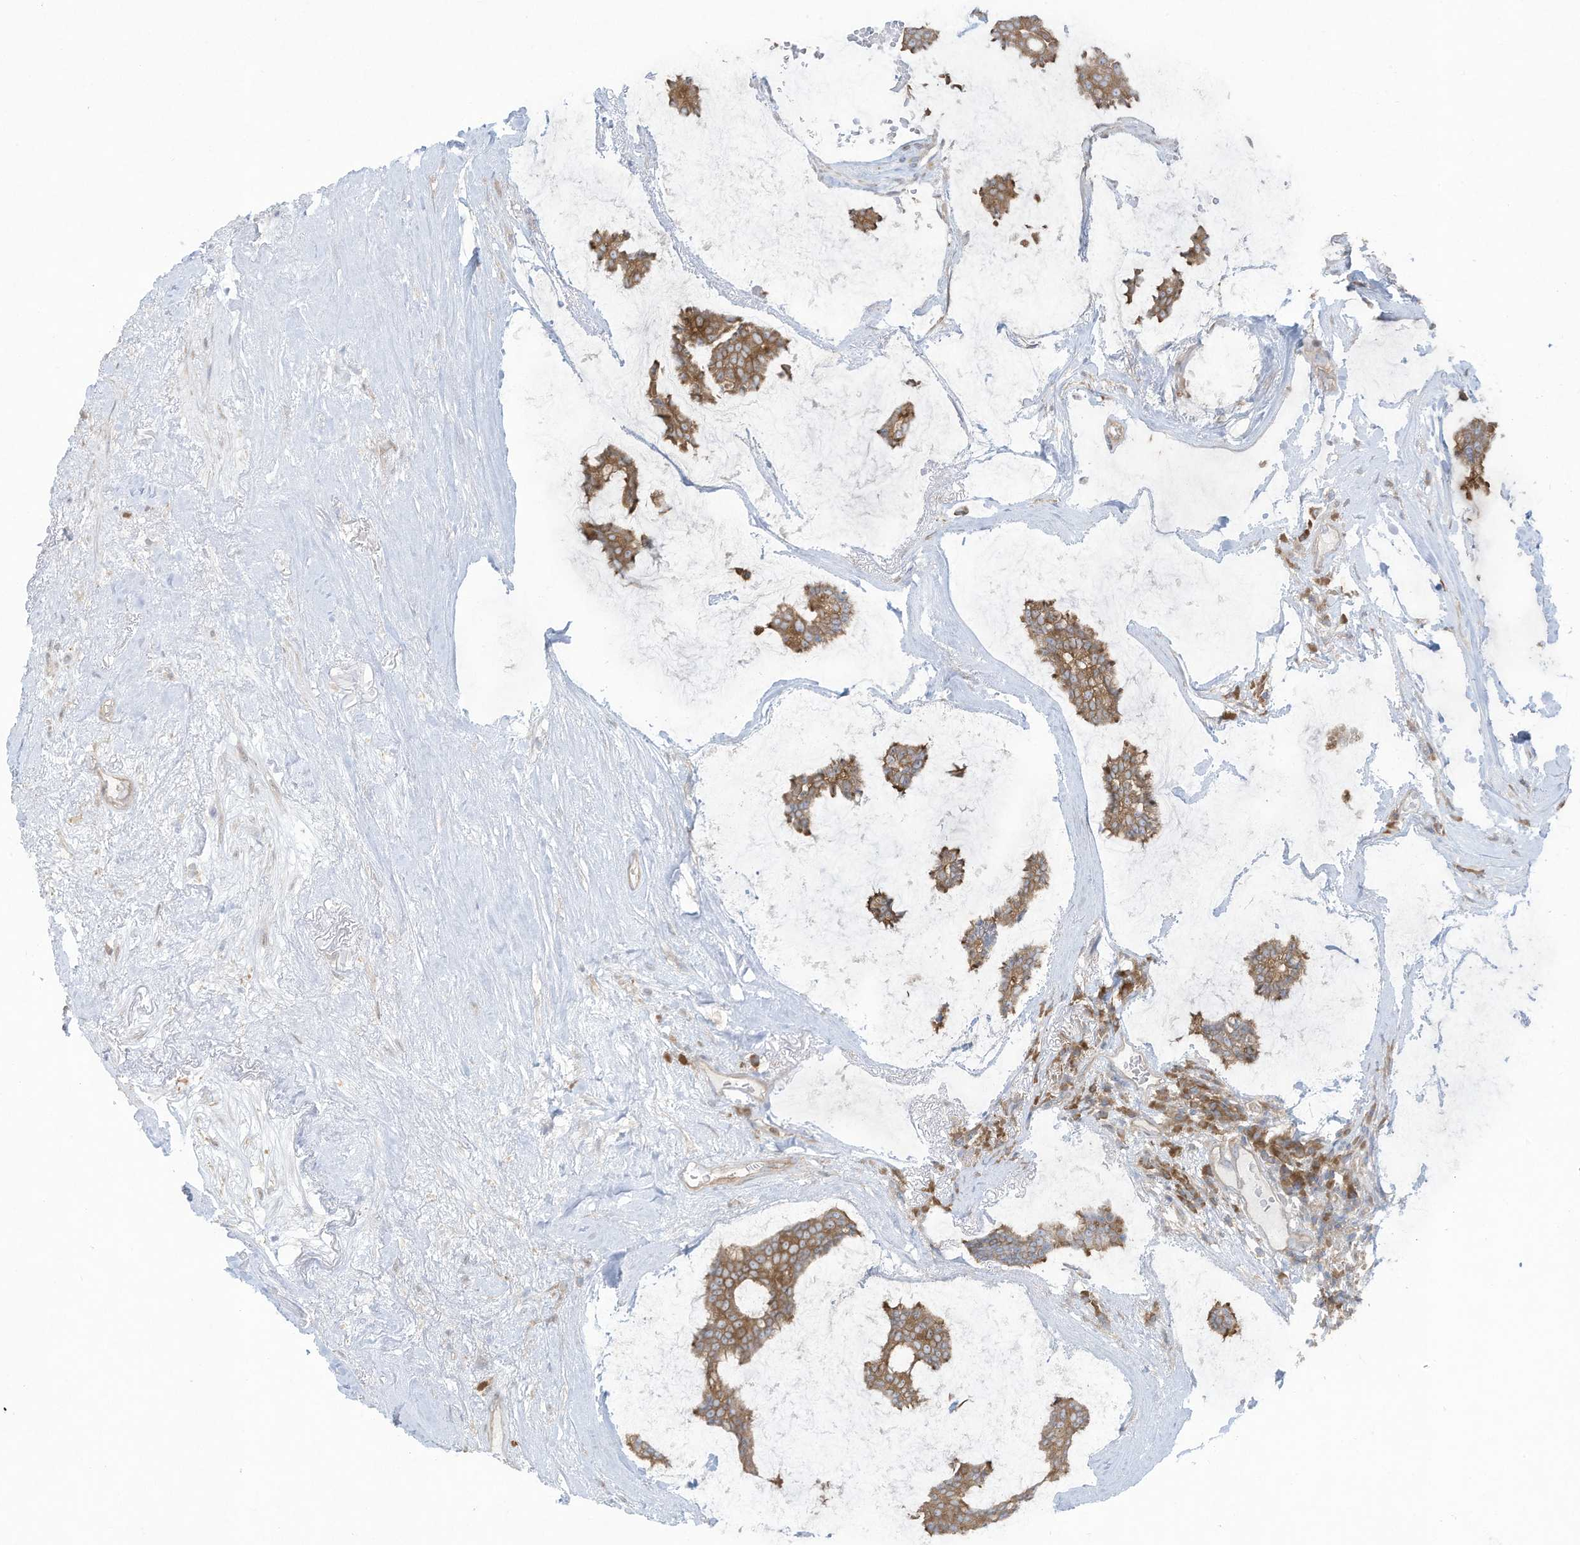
{"staining": {"intensity": "moderate", "quantity": ">75%", "location": "cytoplasmic/membranous"}, "tissue": "breast cancer", "cell_type": "Tumor cells", "image_type": "cancer", "snomed": [{"axis": "morphology", "description": "Duct carcinoma"}, {"axis": "topography", "description": "Breast"}], "caption": "Protein expression analysis of breast infiltrating ductal carcinoma reveals moderate cytoplasmic/membranous positivity in approximately >75% of tumor cells.", "gene": "OLA1", "patient": {"sex": "female", "age": 93}}